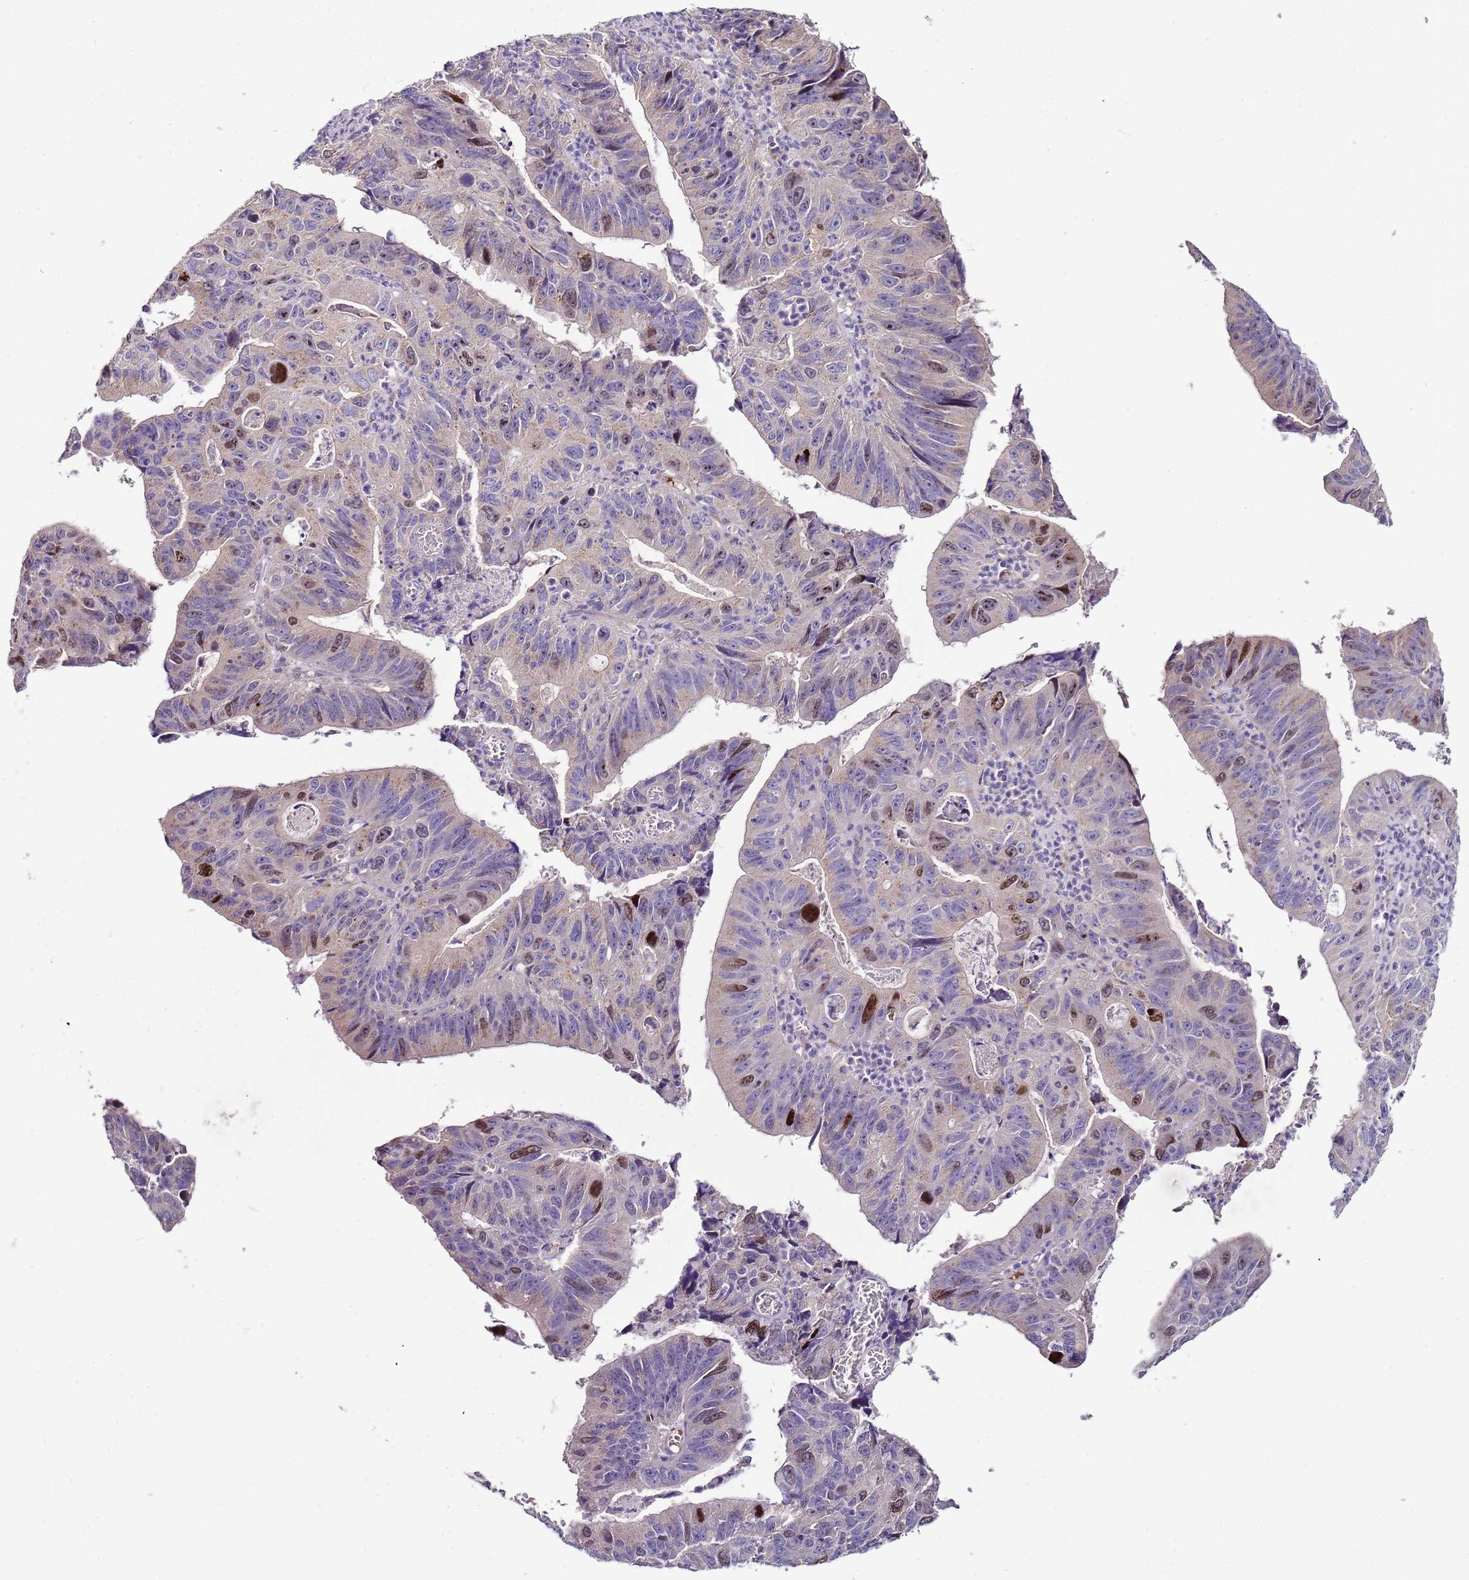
{"staining": {"intensity": "moderate", "quantity": "<25%", "location": "nuclear"}, "tissue": "stomach cancer", "cell_type": "Tumor cells", "image_type": "cancer", "snomed": [{"axis": "morphology", "description": "Adenocarcinoma, NOS"}, {"axis": "topography", "description": "Stomach"}], "caption": "Approximately <25% of tumor cells in human stomach adenocarcinoma demonstrate moderate nuclear protein expression as visualized by brown immunohistochemical staining.", "gene": "FAM20A", "patient": {"sex": "male", "age": 59}}